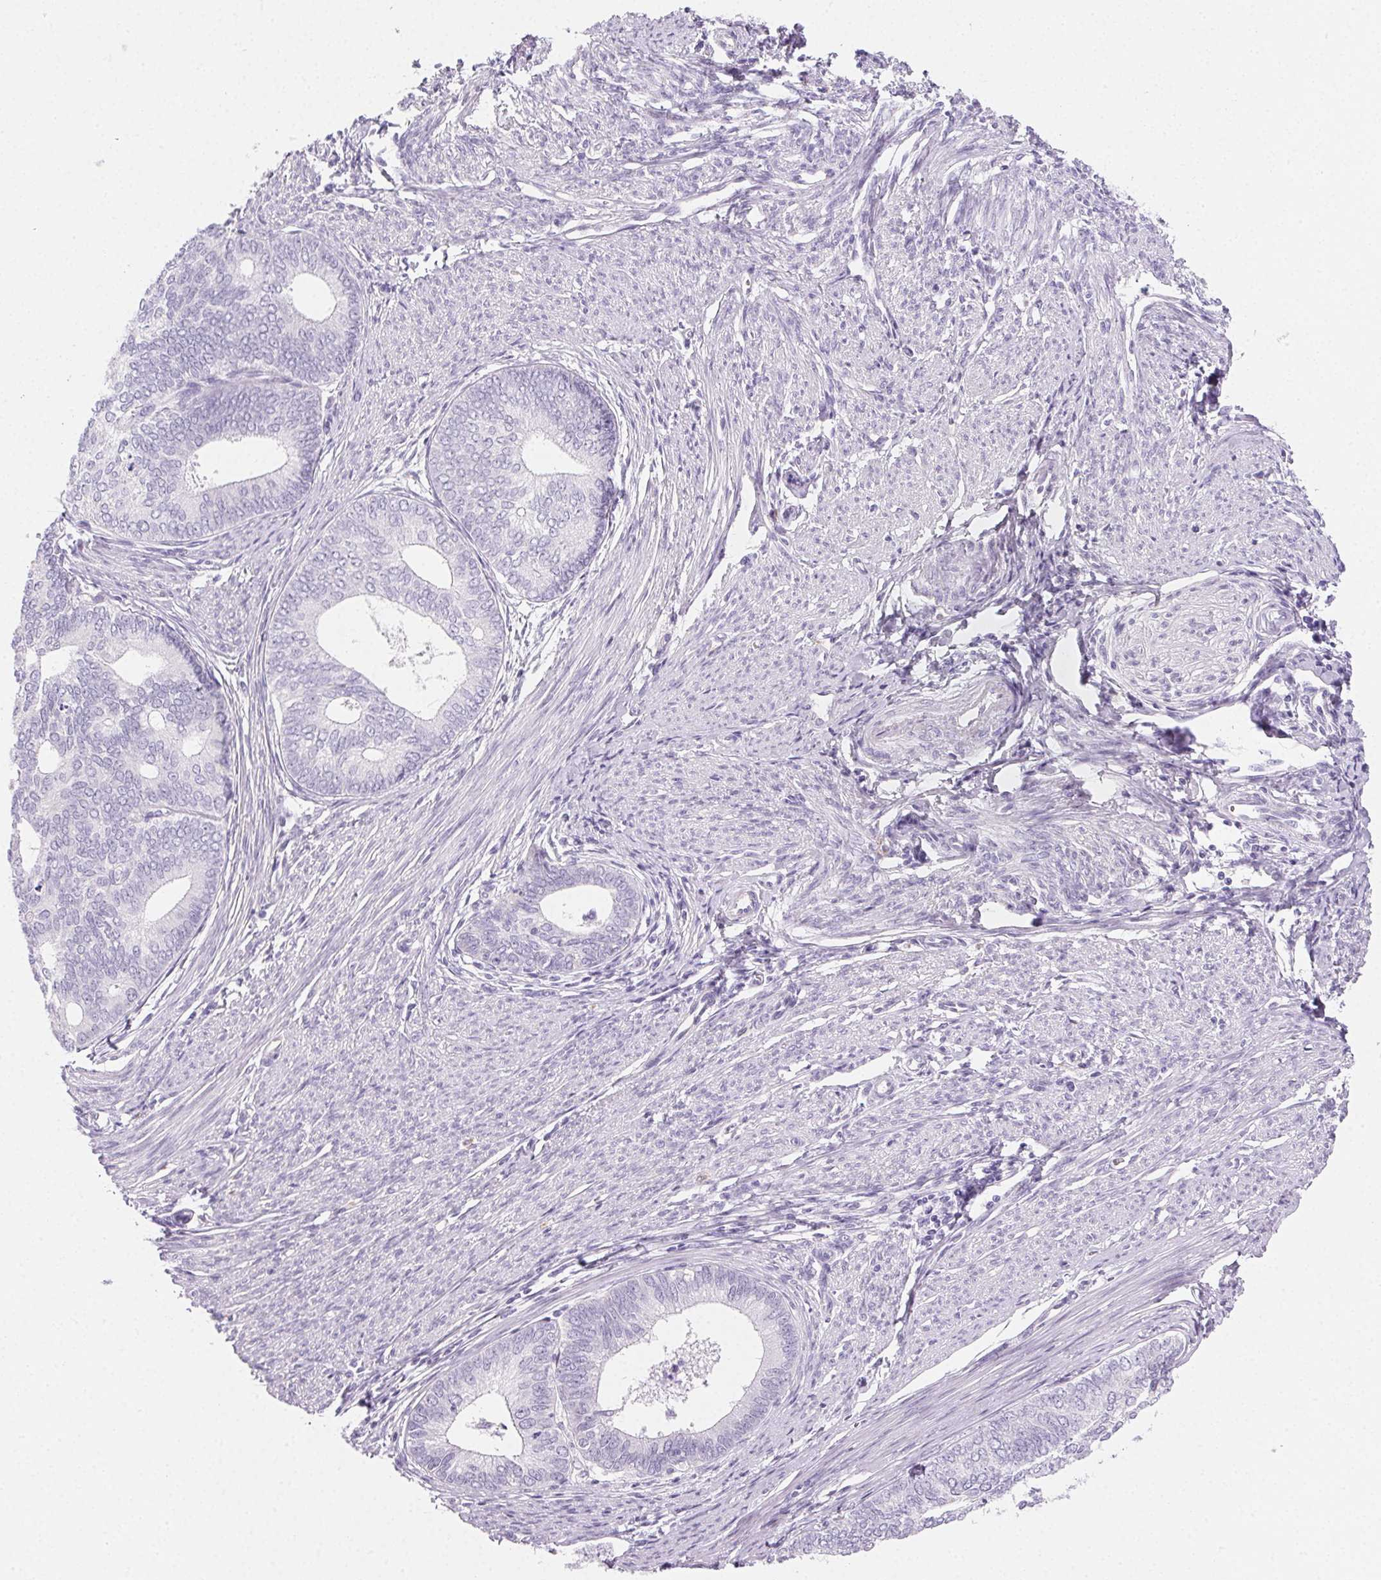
{"staining": {"intensity": "negative", "quantity": "none", "location": "none"}, "tissue": "endometrial cancer", "cell_type": "Tumor cells", "image_type": "cancer", "snomed": [{"axis": "morphology", "description": "Adenocarcinoma, NOS"}, {"axis": "topography", "description": "Endometrium"}], "caption": "Tumor cells are negative for brown protein staining in endometrial cancer (adenocarcinoma).", "gene": "PRSS3", "patient": {"sex": "female", "age": 75}}